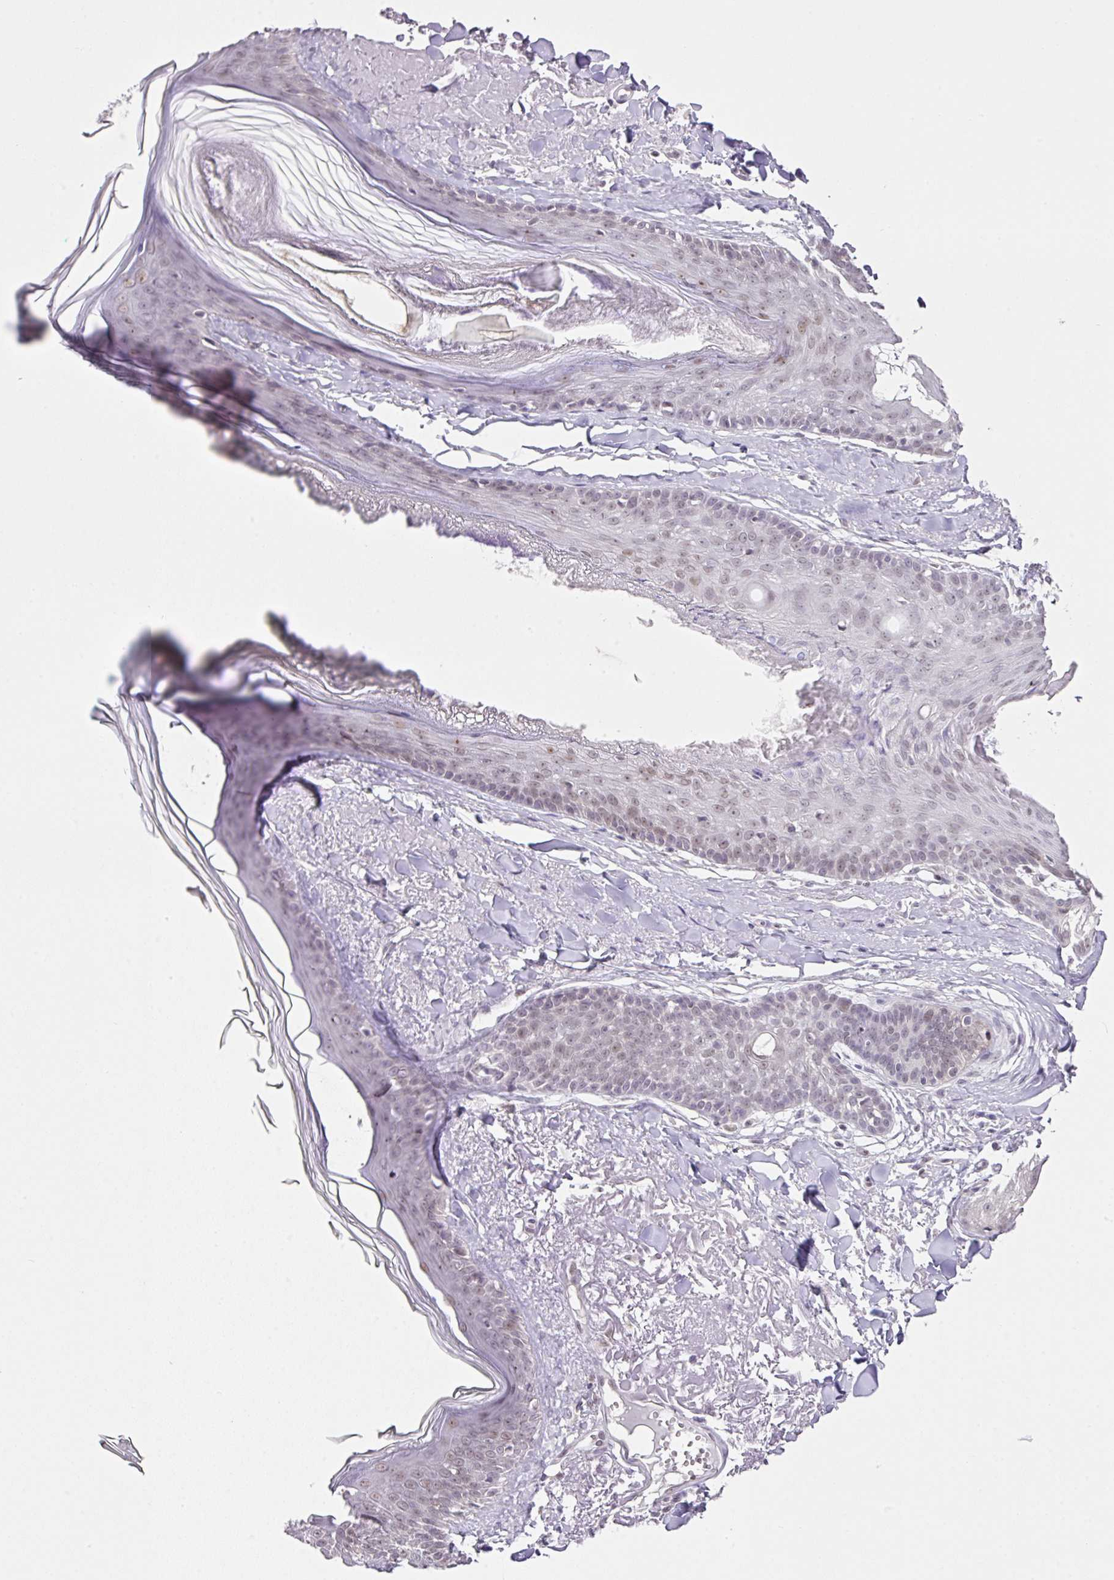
{"staining": {"intensity": "weak", "quantity": "<25%", "location": "nuclear"}, "tissue": "skin", "cell_type": "Fibroblasts", "image_type": "normal", "snomed": [{"axis": "morphology", "description": "Normal tissue, NOS"}, {"axis": "morphology", "description": "Malignant melanoma, NOS"}, {"axis": "topography", "description": "Skin"}], "caption": "An IHC micrograph of normal skin is shown. There is no staining in fibroblasts of skin. The staining is performed using DAB (3,3'-diaminobenzidine) brown chromogen with nuclei counter-stained in using hematoxylin.", "gene": "FAM32A", "patient": {"sex": "male", "age": 80}}